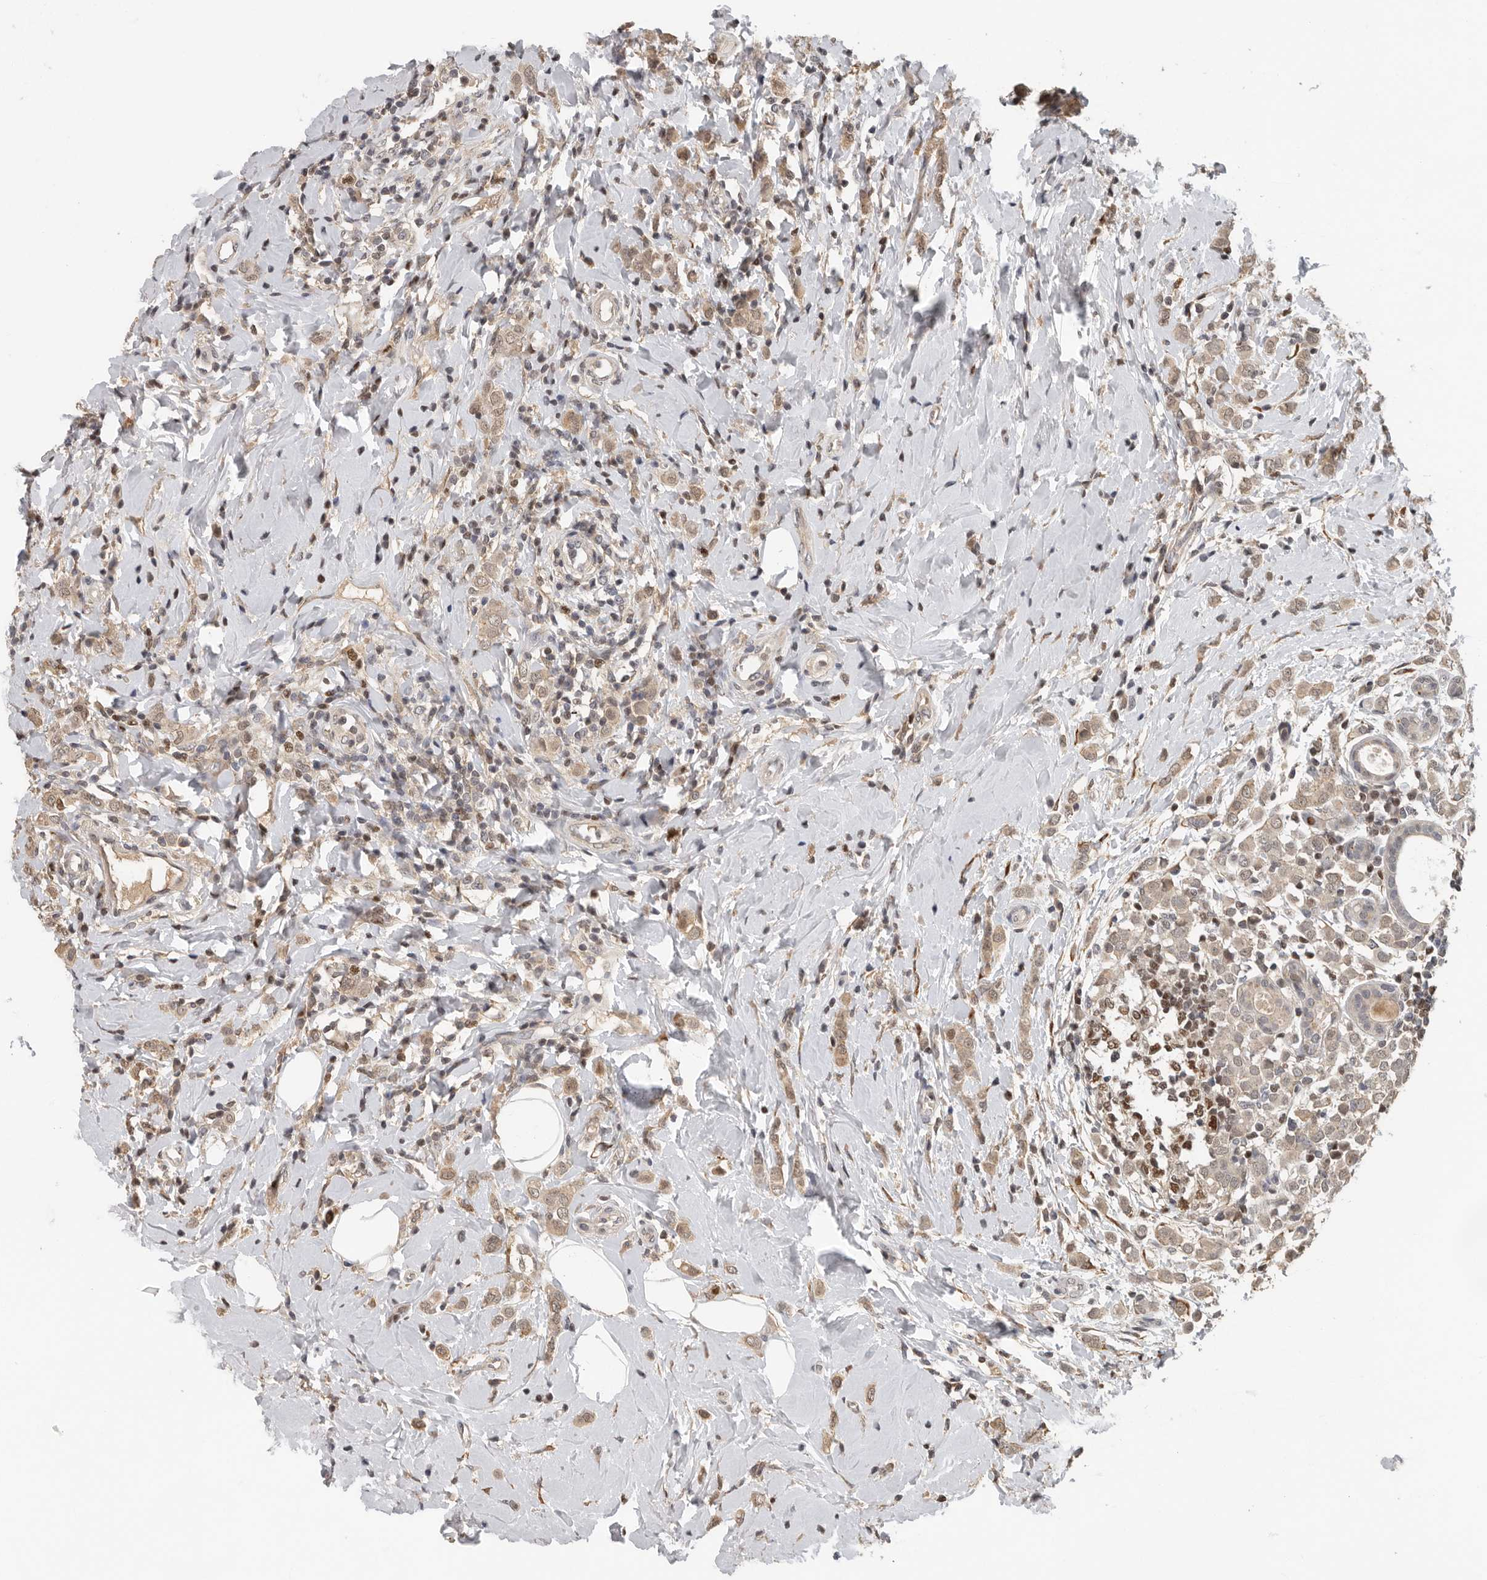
{"staining": {"intensity": "moderate", "quantity": ">75%", "location": "cytoplasmic/membranous,nuclear"}, "tissue": "breast cancer", "cell_type": "Tumor cells", "image_type": "cancer", "snomed": [{"axis": "morphology", "description": "Lobular carcinoma"}, {"axis": "topography", "description": "Breast"}], "caption": "Immunohistochemical staining of human lobular carcinoma (breast) reveals medium levels of moderate cytoplasmic/membranous and nuclear protein positivity in approximately >75% of tumor cells.", "gene": "HENMT1", "patient": {"sex": "female", "age": 47}}